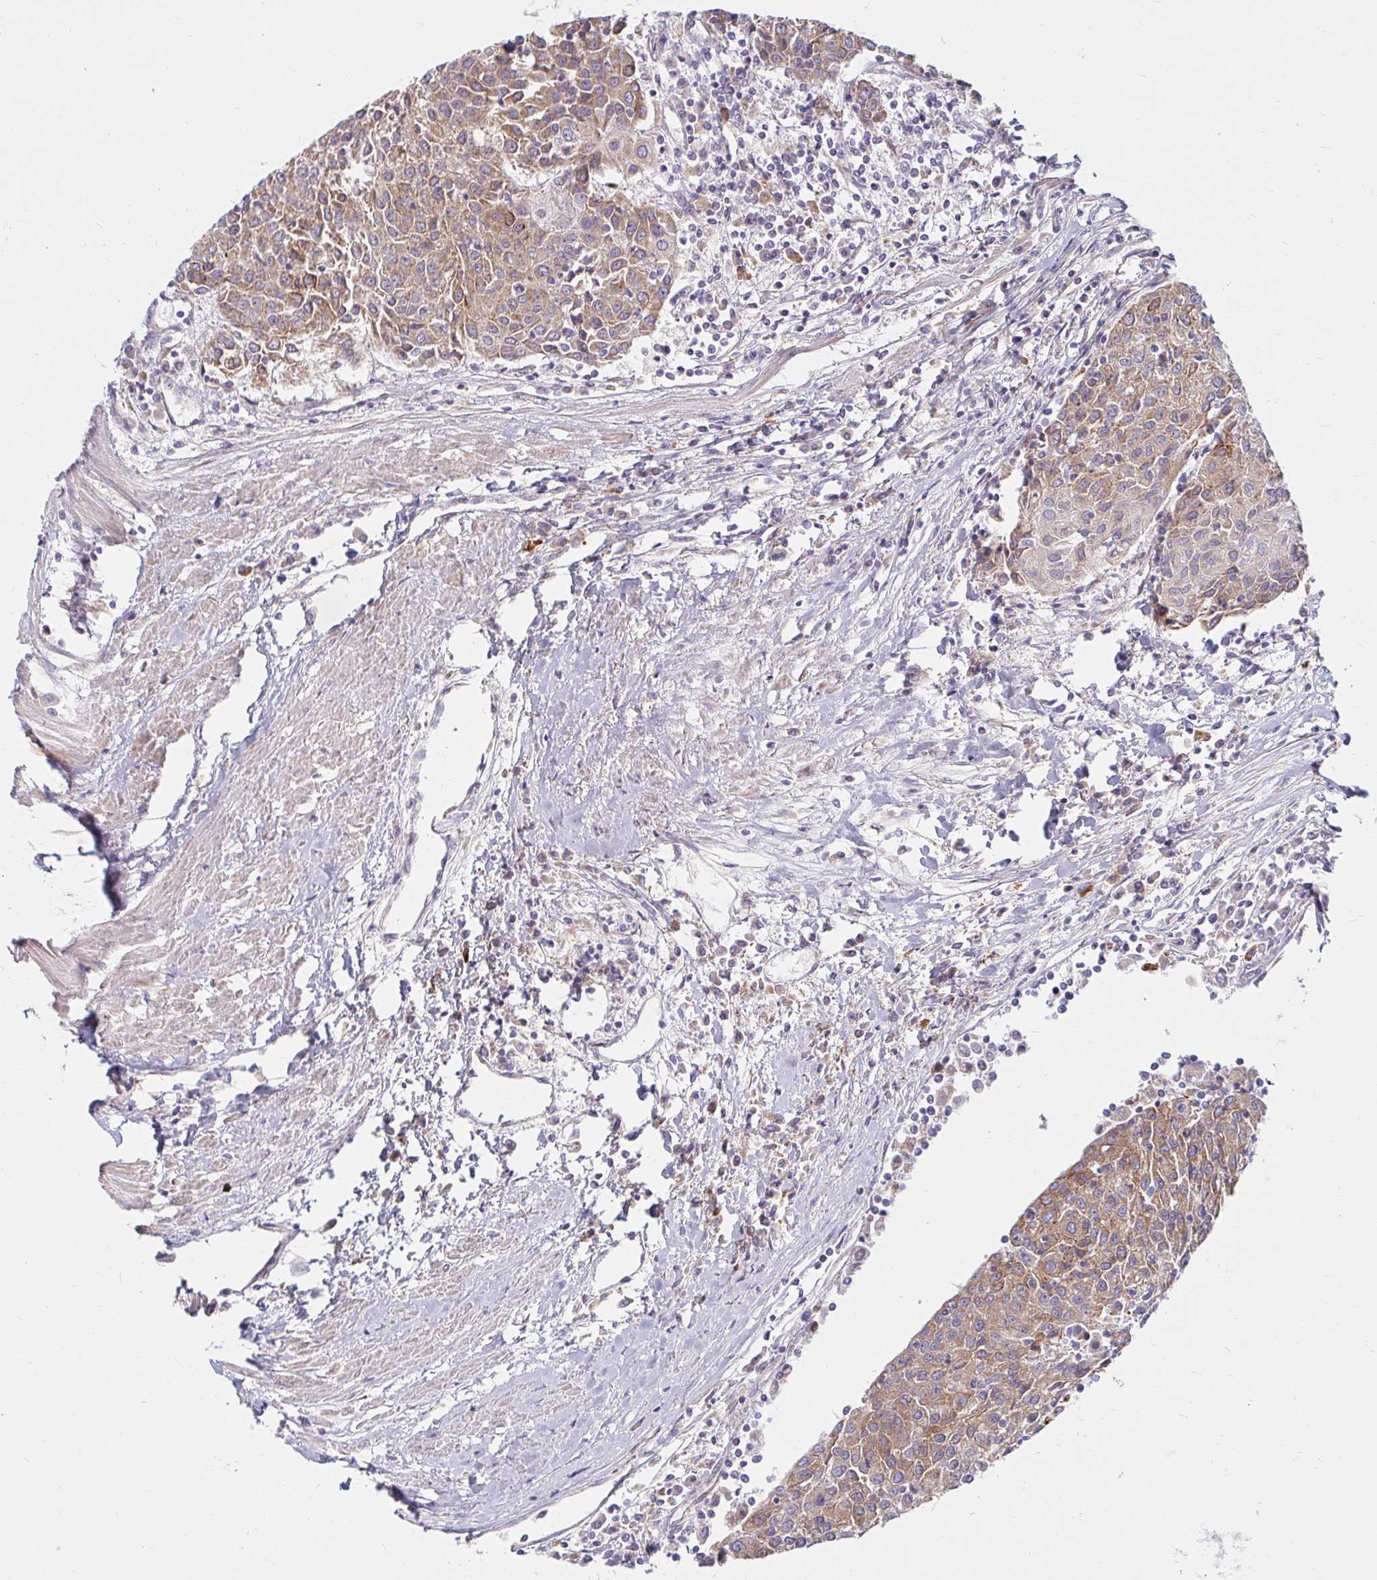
{"staining": {"intensity": "moderate", "quantity": ">75%", "location": "cytoplasmic/membranous"}, "tissue": "urothelial cancer", "cell_type": "Tumor cells", "image_type": "cancer", "snomed": [{"axis": "morphology", "description": "Urothelial carcinoma, High grade"}, {"axis": "topography", "description": "Urinary bladder"}], "caption": "An immunohistochemistry (IHC) histopathology image of neoplastic tissue is shown. Protein staining in brown shows moderate cytoplasmic/membranous positivity in urothelial carcinoma (high-grade) within tumor cells.", "gene": "SKP2", "patient": {"sex": "female", "age": 85}}